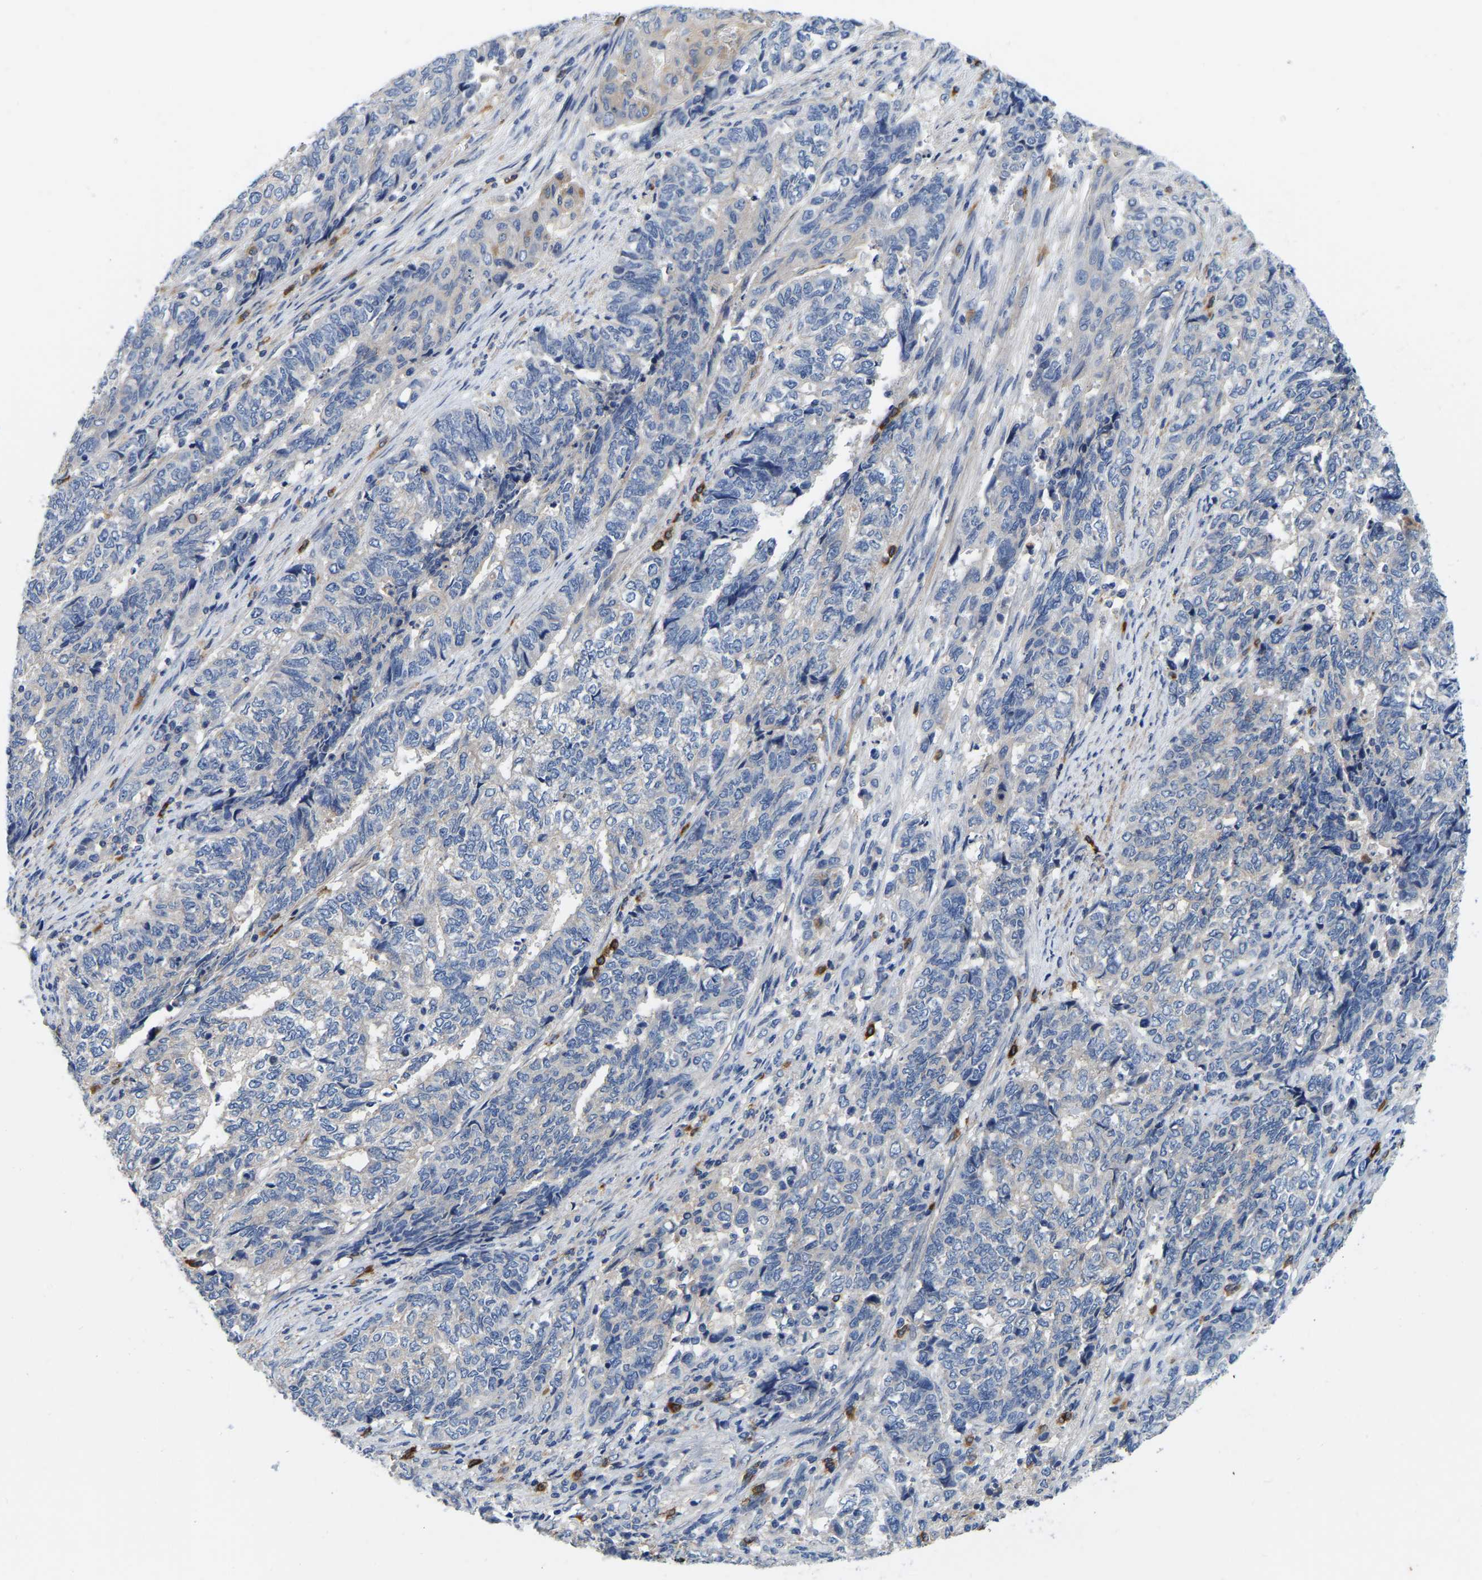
{"staining": {"intensity": "negative", "quantity": "none", "location": "none"}, "tissue": "endometrial cancer", "cell_type": "Tumor cells", "image_type": "cancer", "snomed": [{"axis": "morphology", "description": "Adenocarcinoma, NOS"}, {"axis": "topography", "description": "Endometrium"}], "caption": "DAB (3,3'-diaminobenzidine) immunohistochemical staining of adenocarcinoma (endometrial) demonstrates no significant staining in tumor cells.", "gene": "RAB27B", "patient": {"sex": "female", "age": 80}}